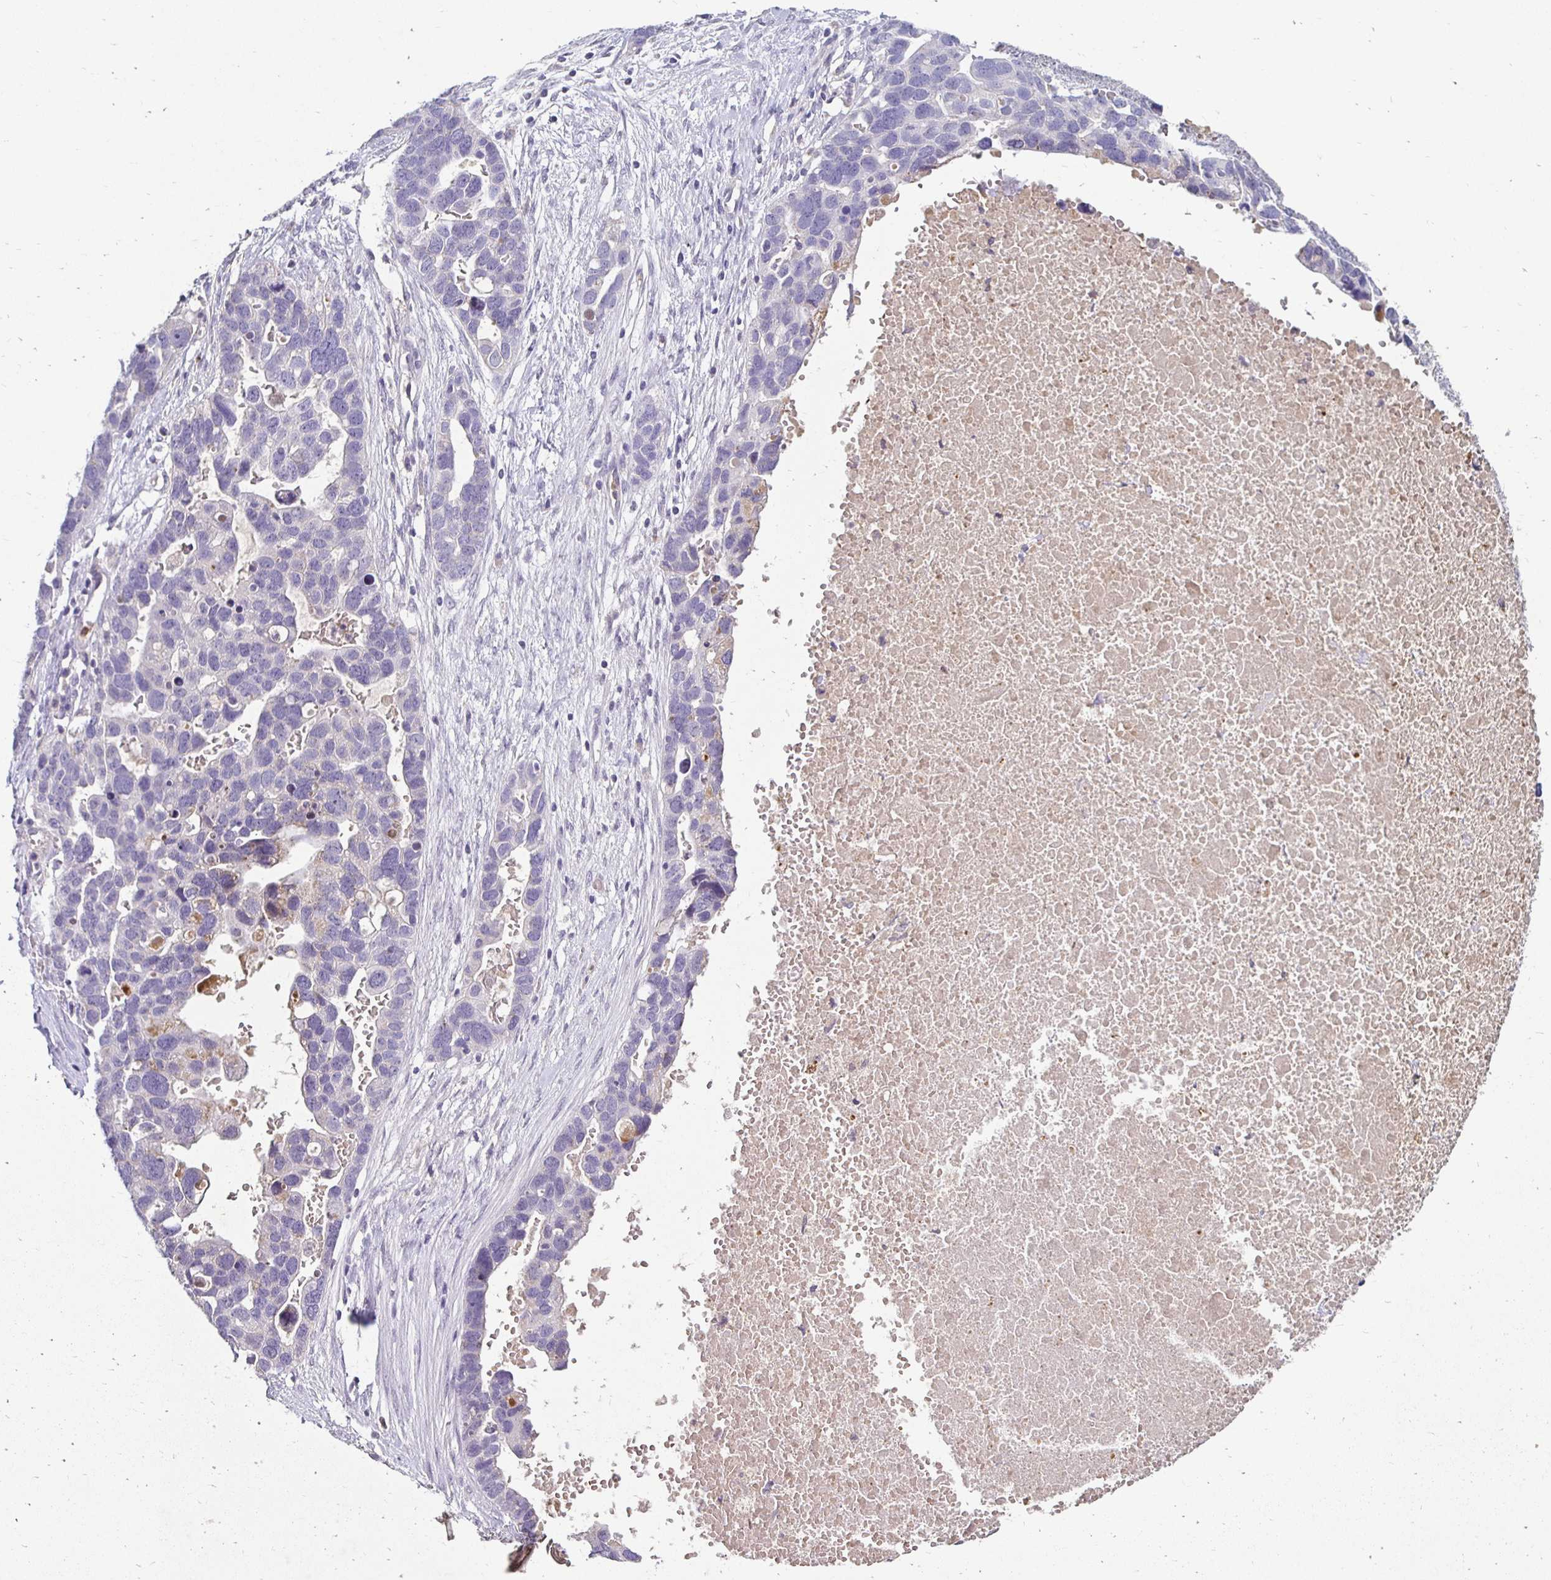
{"staining": {"intensity": "negative", "quantity": "none", "location": "none"}, "tissue": "ovarian cancer", "cell_type": "Tumor cells", "image_type": "cancer", "snomed": [{"axis": "morphology", "description": "Cystadenocarcinoma, serous, NOS"}, {"axis": "topography", "description": "Ovary"}], "caption": "IHC image of neoplastic tissue: ovarian serous cystadenocarcinoma stained with DAB displays no significant protein staining in tumor cells.", "gene": "GK2", "patient": {"sex": "female", "age": 54}}